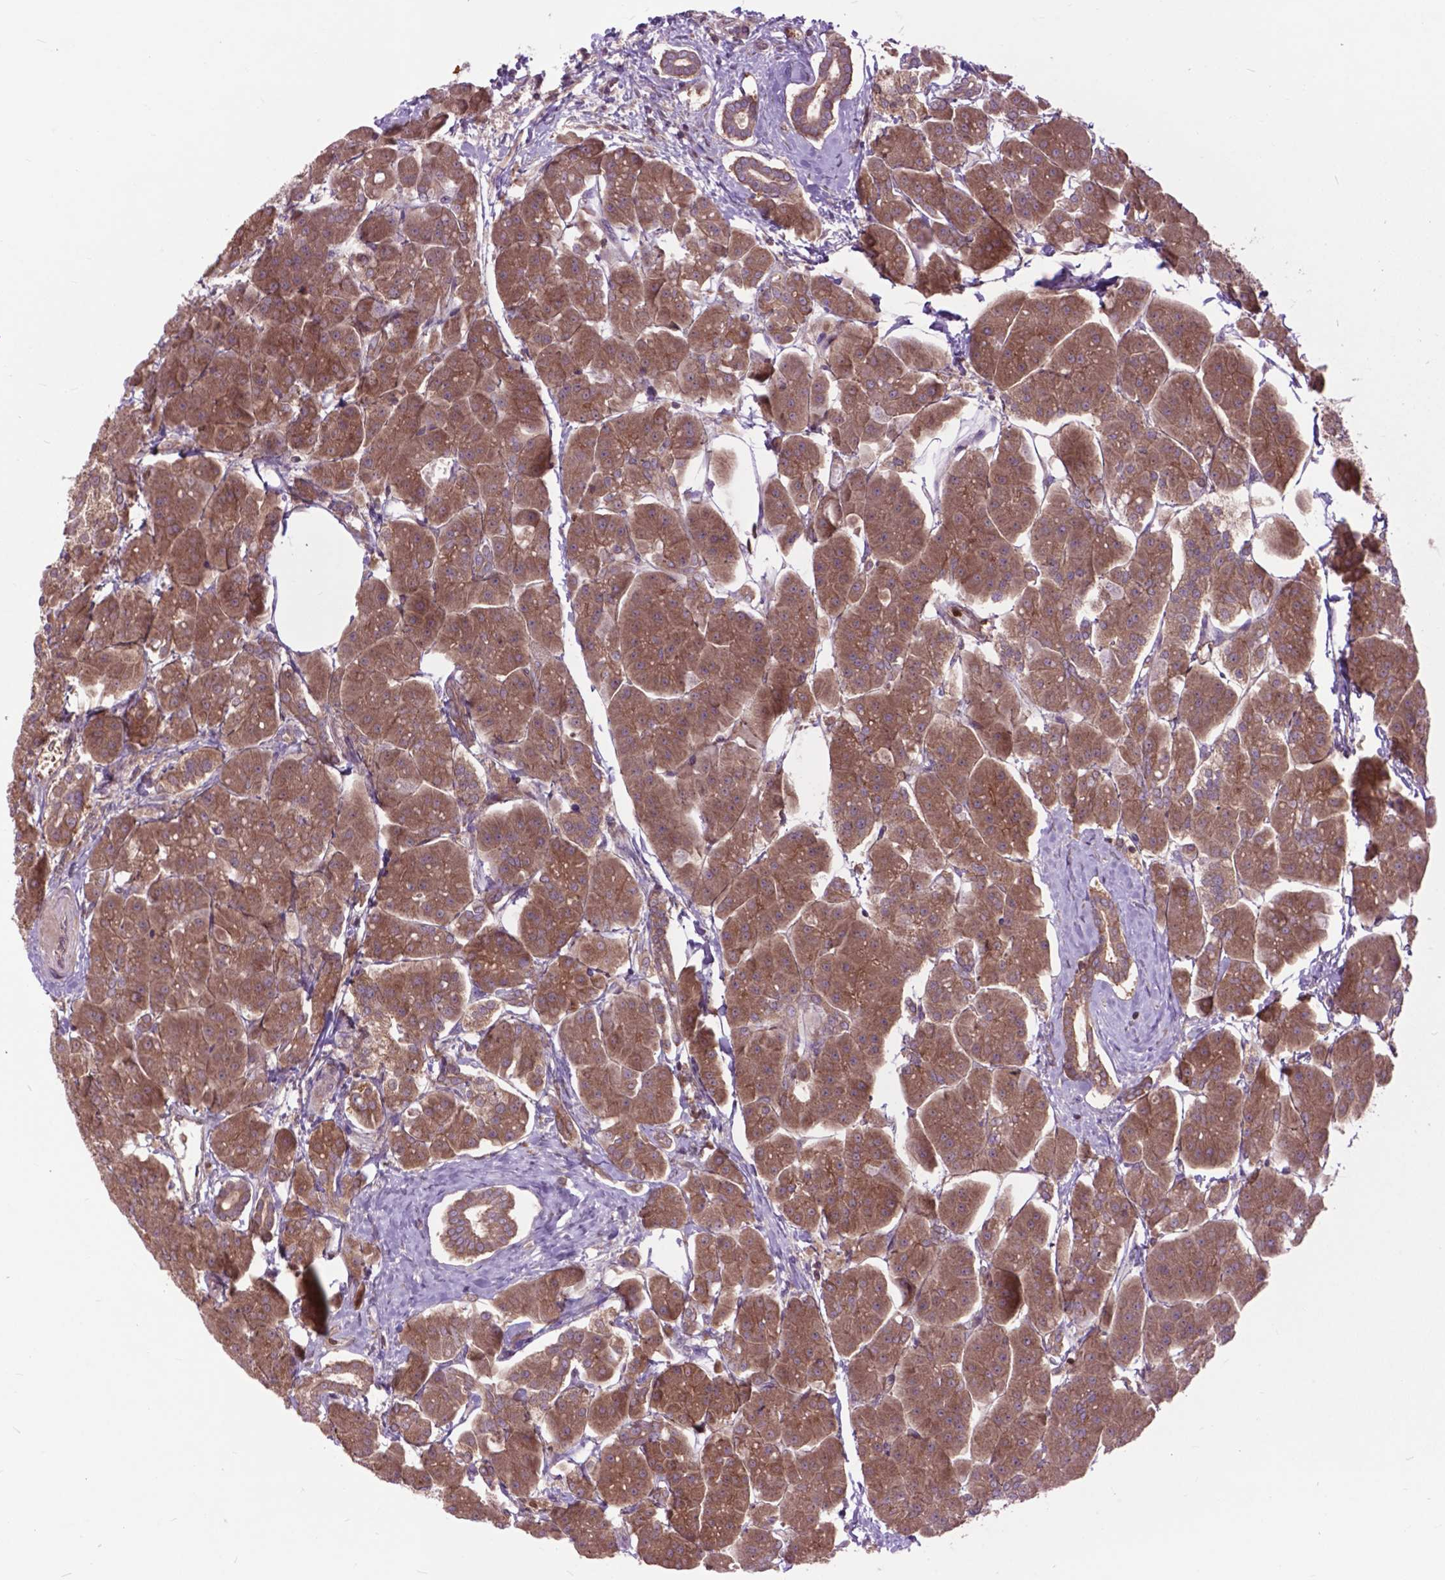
{"staining": {"intensity": "moderate", "quantity": ">75%", "location": "cytoplasmic/membranous"}, "tissue": "pancreas", "cell_type": "Exocrine glandular cells", "image_type": "normal", "snomed": [{"axis": "morphology", "description": "Normal tissue, NOS"}, {"axis": "topography", "description": "Adipose tissue"}, {"axis": "topography", "description": "Pancreas"}, {"axis": "topography", "description": "Peripheral nerve tissue"}], "caption": "Protein staining of unremarkable pancreas reveals moderate cytoplasmic/membranous expression in approximately >75% of exocrine glandular cells.", "gene": "ARAF", "patient": {"sex": "female", "age": 58}}